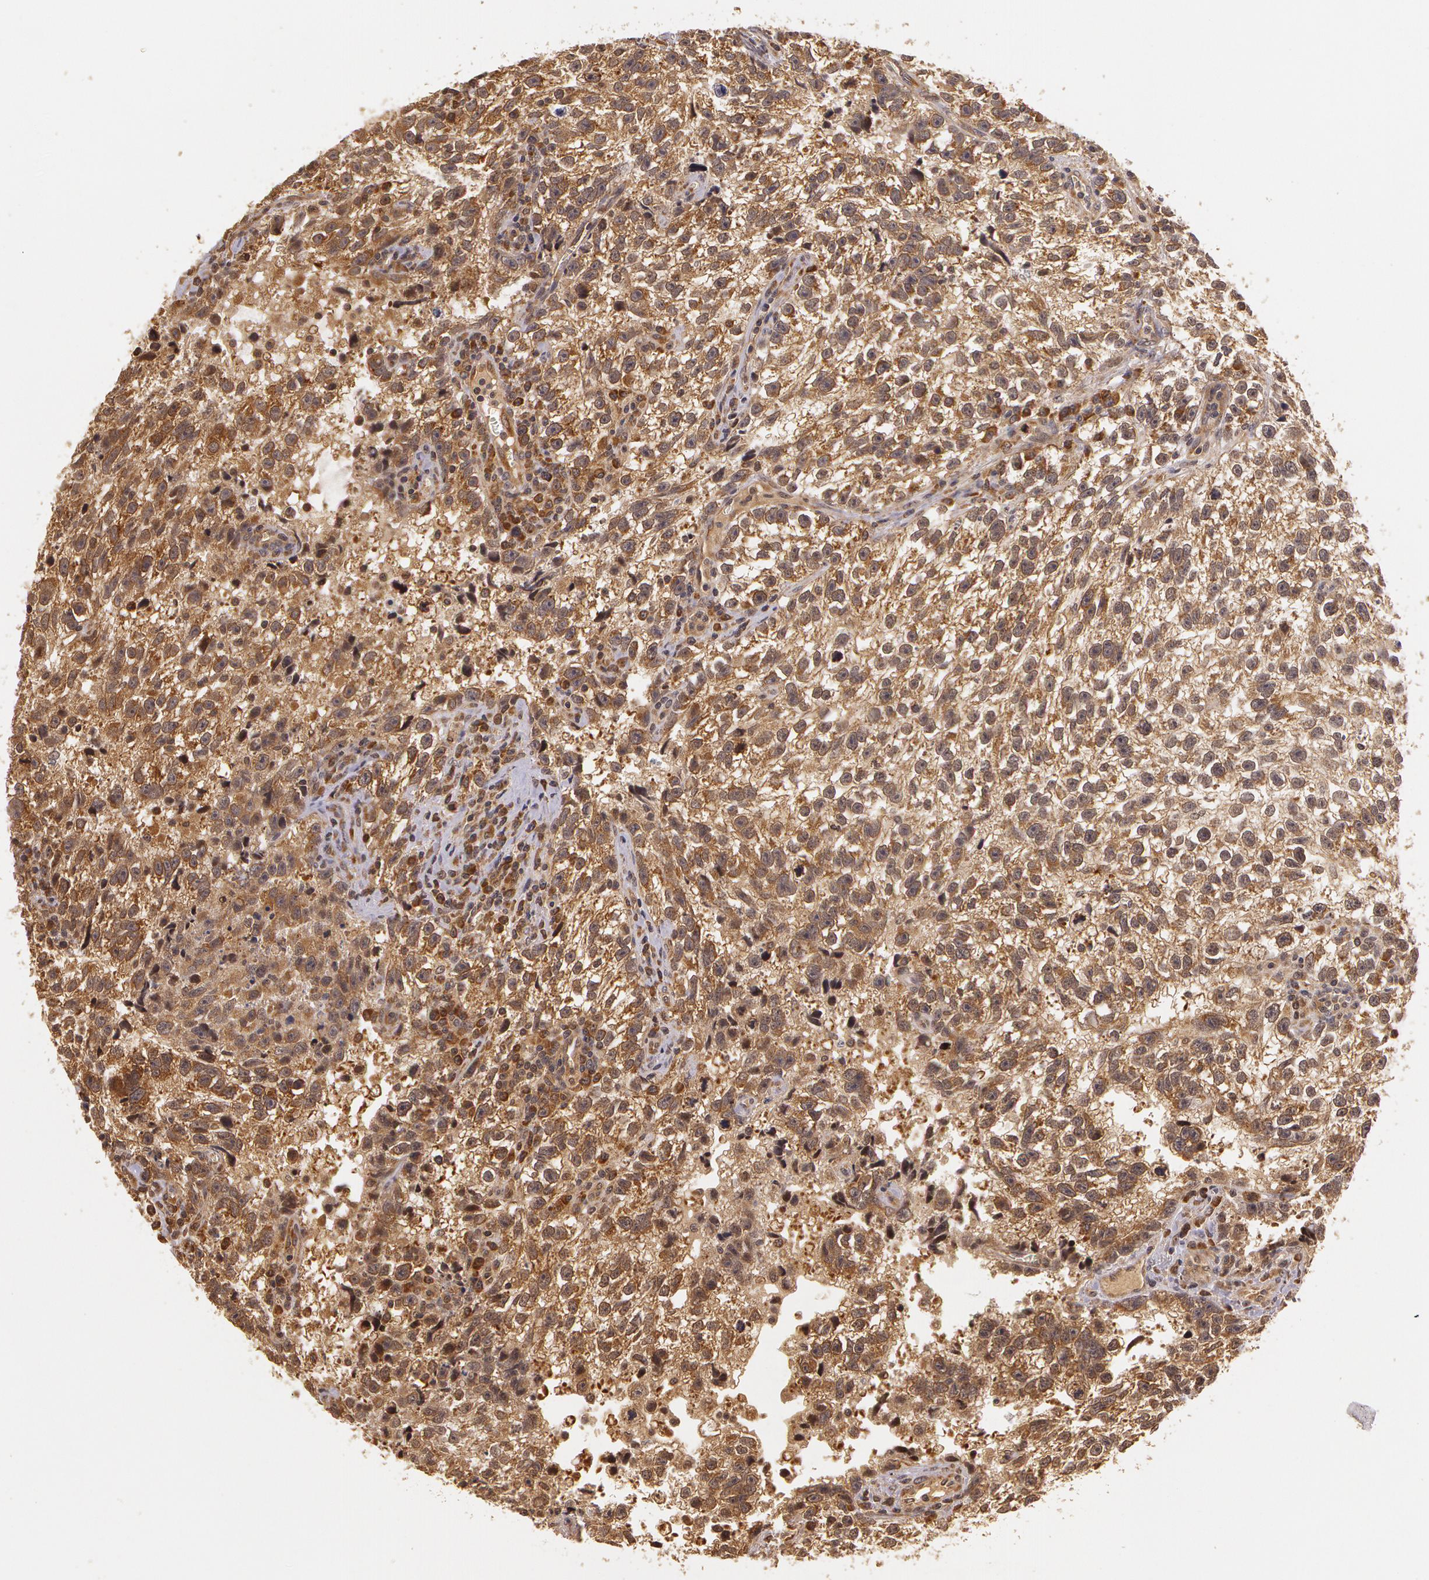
{"staining": {"intensity": "moderate", "quantity": ">75%", "location": "cytoplasmic/membranous"}, "tissue": "testis cancer", "cell_type": "Tumor cells", "image_type": "cancer", "snomed": [{"axis": "morphology", "description": "Seminoma, NOS"}, {"axis": "topography", "description": "Testis"}], "caption": "Immunohistochemical staining of human testis cancer (seminoma) displays moderate cytoplasmic/membranous protein staining in approximately >75% of tumor cells.", "gene": "ASCC2", "patient": {"sex": "male", "age": 38}}